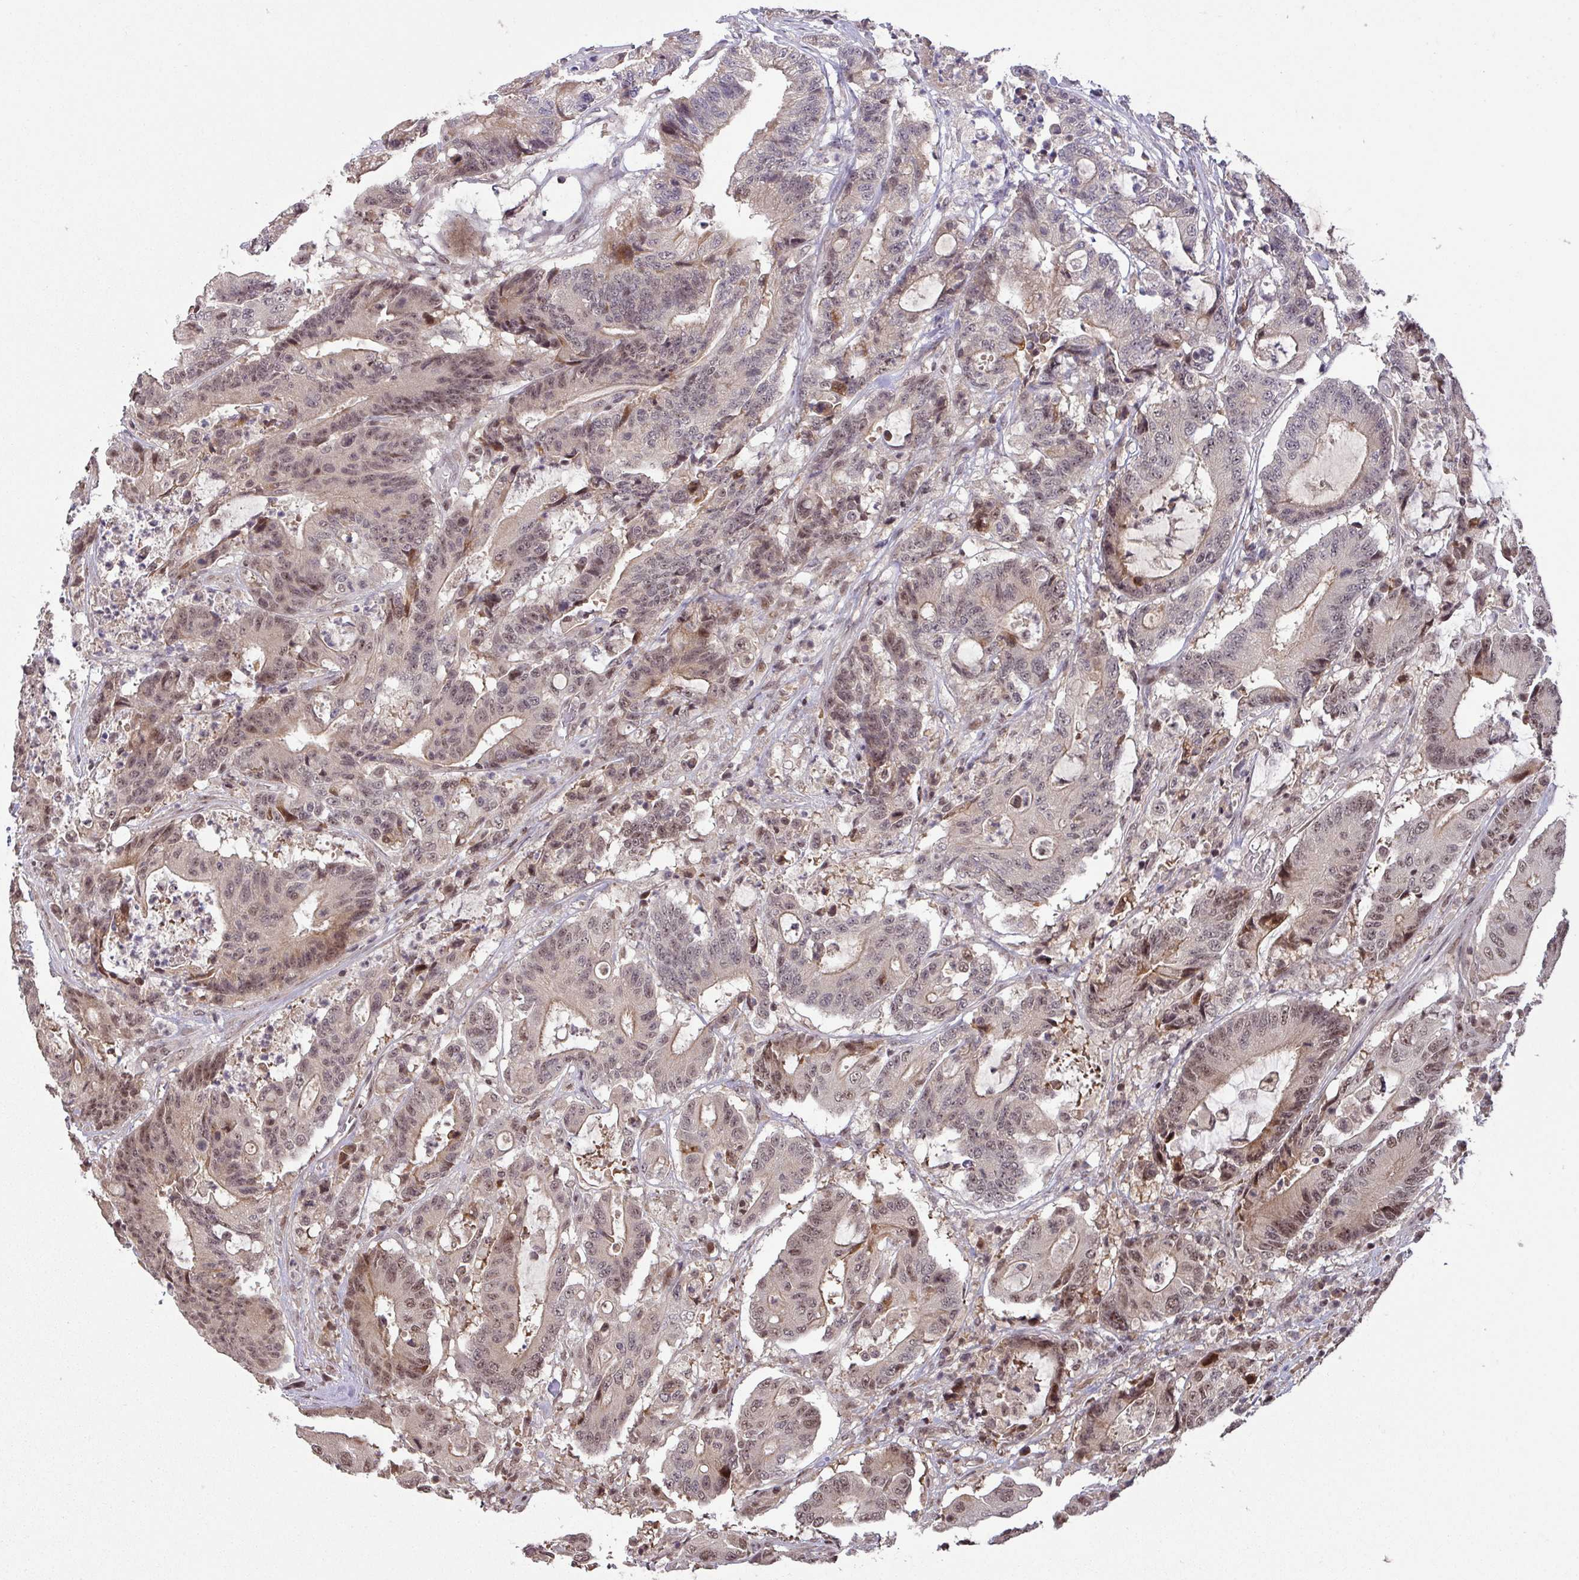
{"staining": {"intensity": "moderate", "quantity": "25%-75%", "location": "nuclear"}, "tissue": "colorectal cancer", "cell_type": "Tumor cells", "image_type": "cancer", "snomed": [{"axis": "morphology", "description": "Adenocarcinoma, NOS"}, {"axis": "topography", "description": "Colon"}], "caption": "Protein staining displays moderate nuclear staining in approximately 25%-75% of tumor cells in adenocarcinoma (colorectal).", "gene": "ZBTB14", "patient": {"sex": "female", "age": 84}}